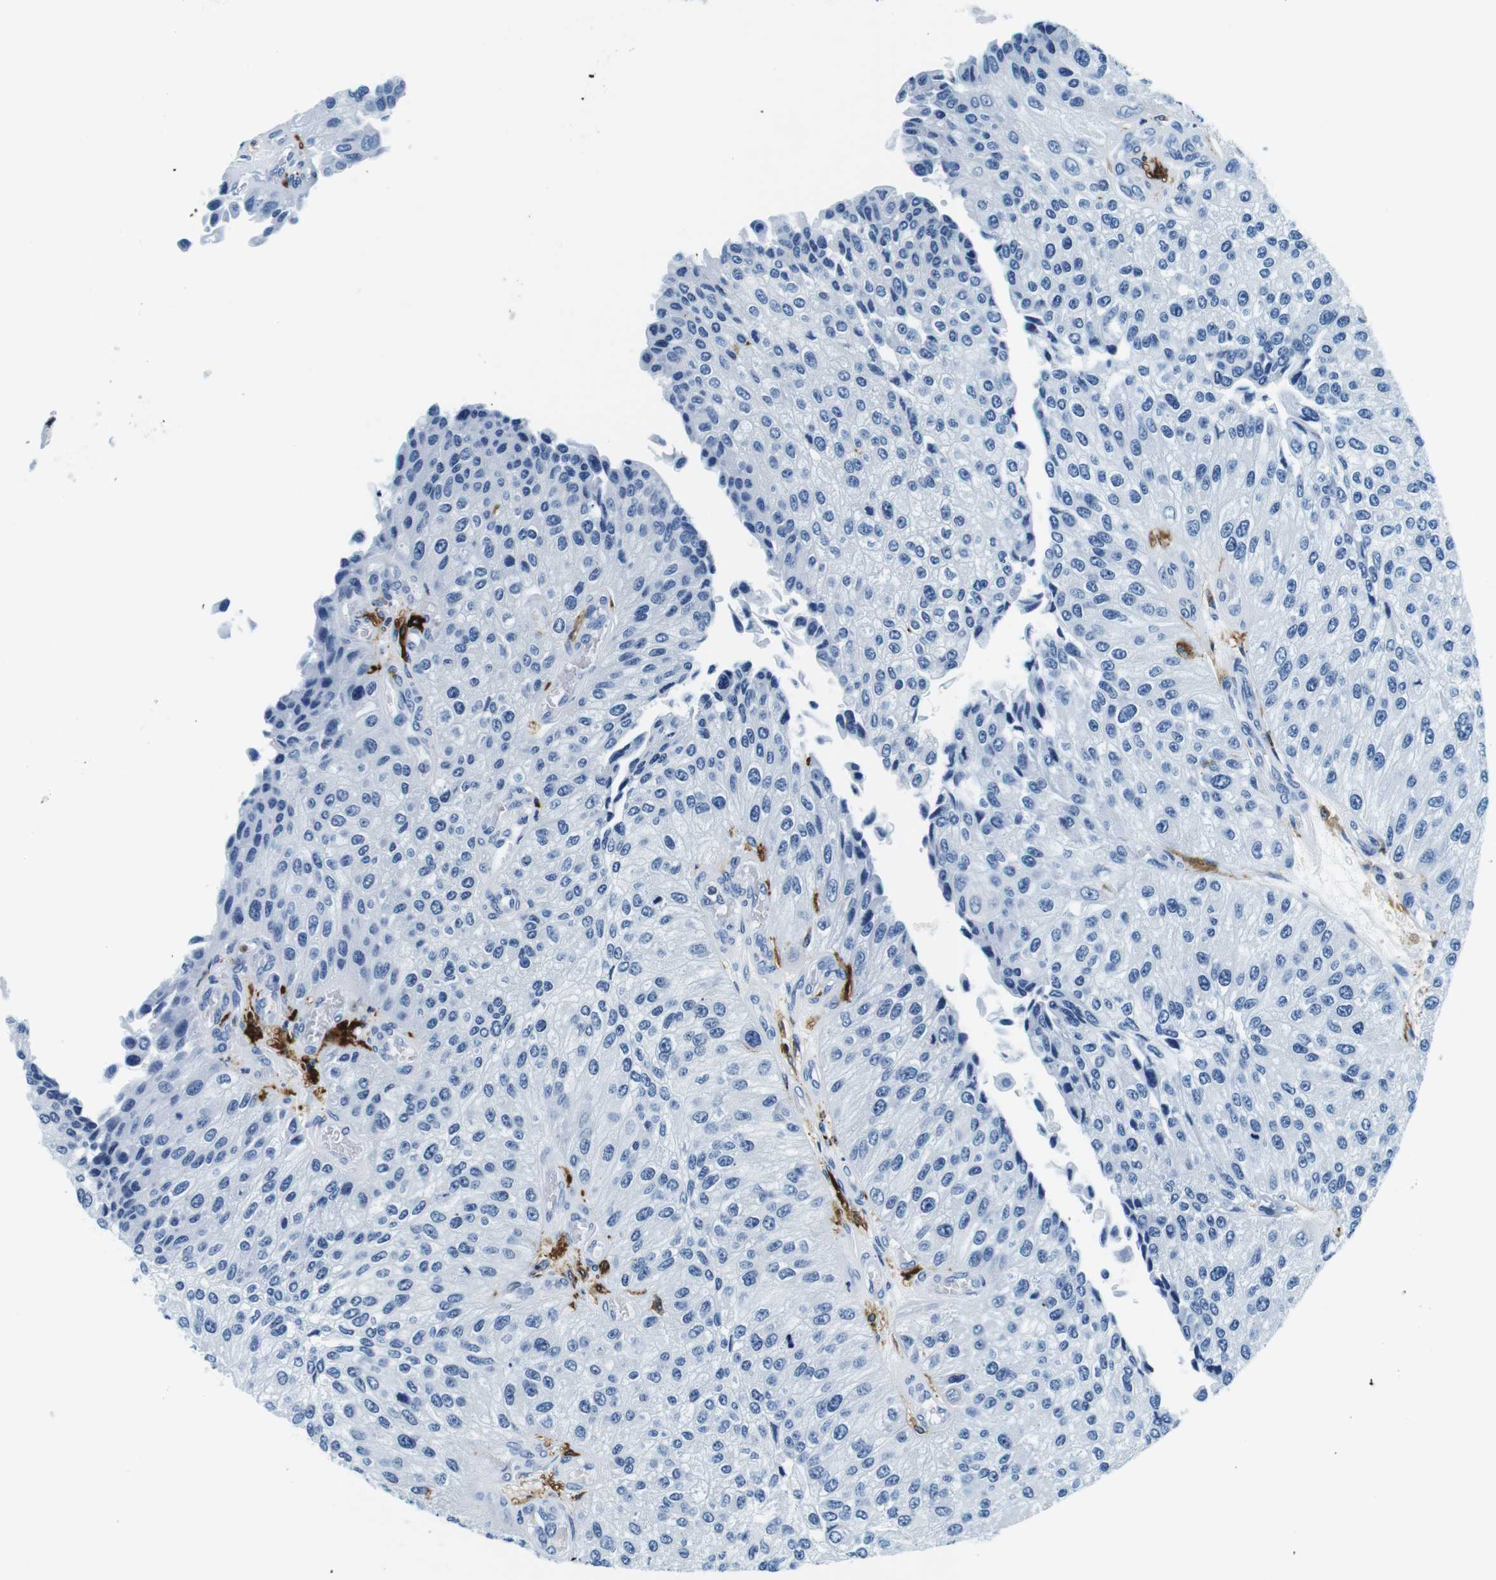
{"staining": {"intensity": "negative", "quantity": "none", "location": "none"}, "tissue": "urothelial cancer", "cell_type": "Tumor cells", "image_type": "cancer", "snomed": [{"axis": "morphology", "description": "Urothelial carcinoma, High grade"}, {"axis": "topography", "description": "Kidney"}, {"axis": "topography", "description": "Urinary bladder"}], "caption": "This is an immunohistochemistry (IHC) image of human urothelial cancer. There is no expression in tumor cells.", "gene": "HLA-DRB1", "patient": {"sex": "male", "age": 77}}